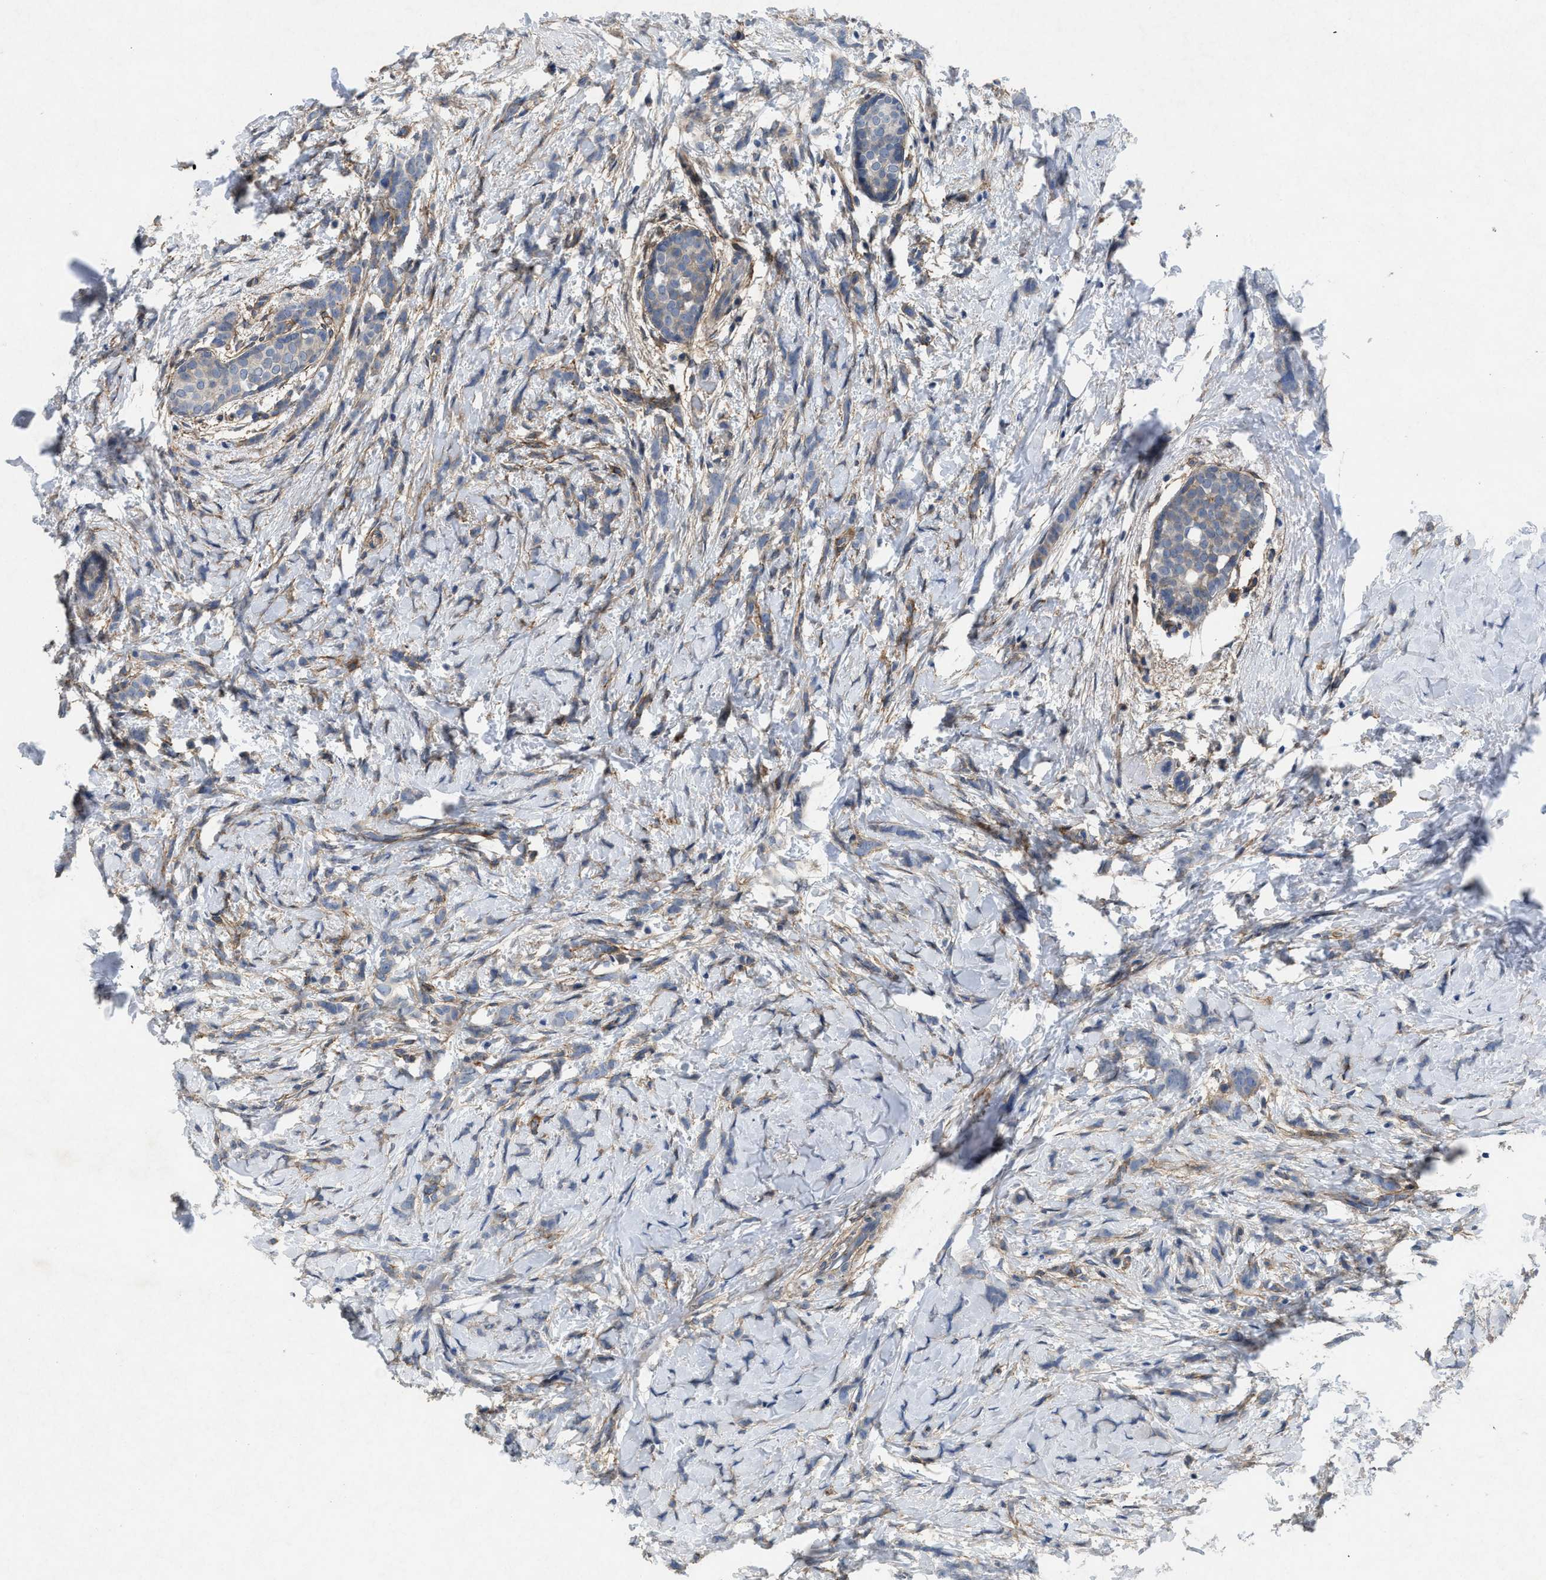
{"staining": {"intensity": "negative", "quantity": "none", "location": "none"}, "tissue": "breast cancer", "cell_type": "Tumor cells", "image_type": "cancer", "snomed": [{"axis": "morphology", "description": "Lobular carcinoma, in situ"}, {"axis": "morphology", "description": "Lobular carcinoma"}, {"axis": "topography", "description": "Breast"}], "caption": "Breast cancer (lobular carcinoma) was stained to show a protein in brown. There is no significant staining in tumor cells.", "gene": "PDGFRA", "patient": {"sex": "female", "age": 41}}